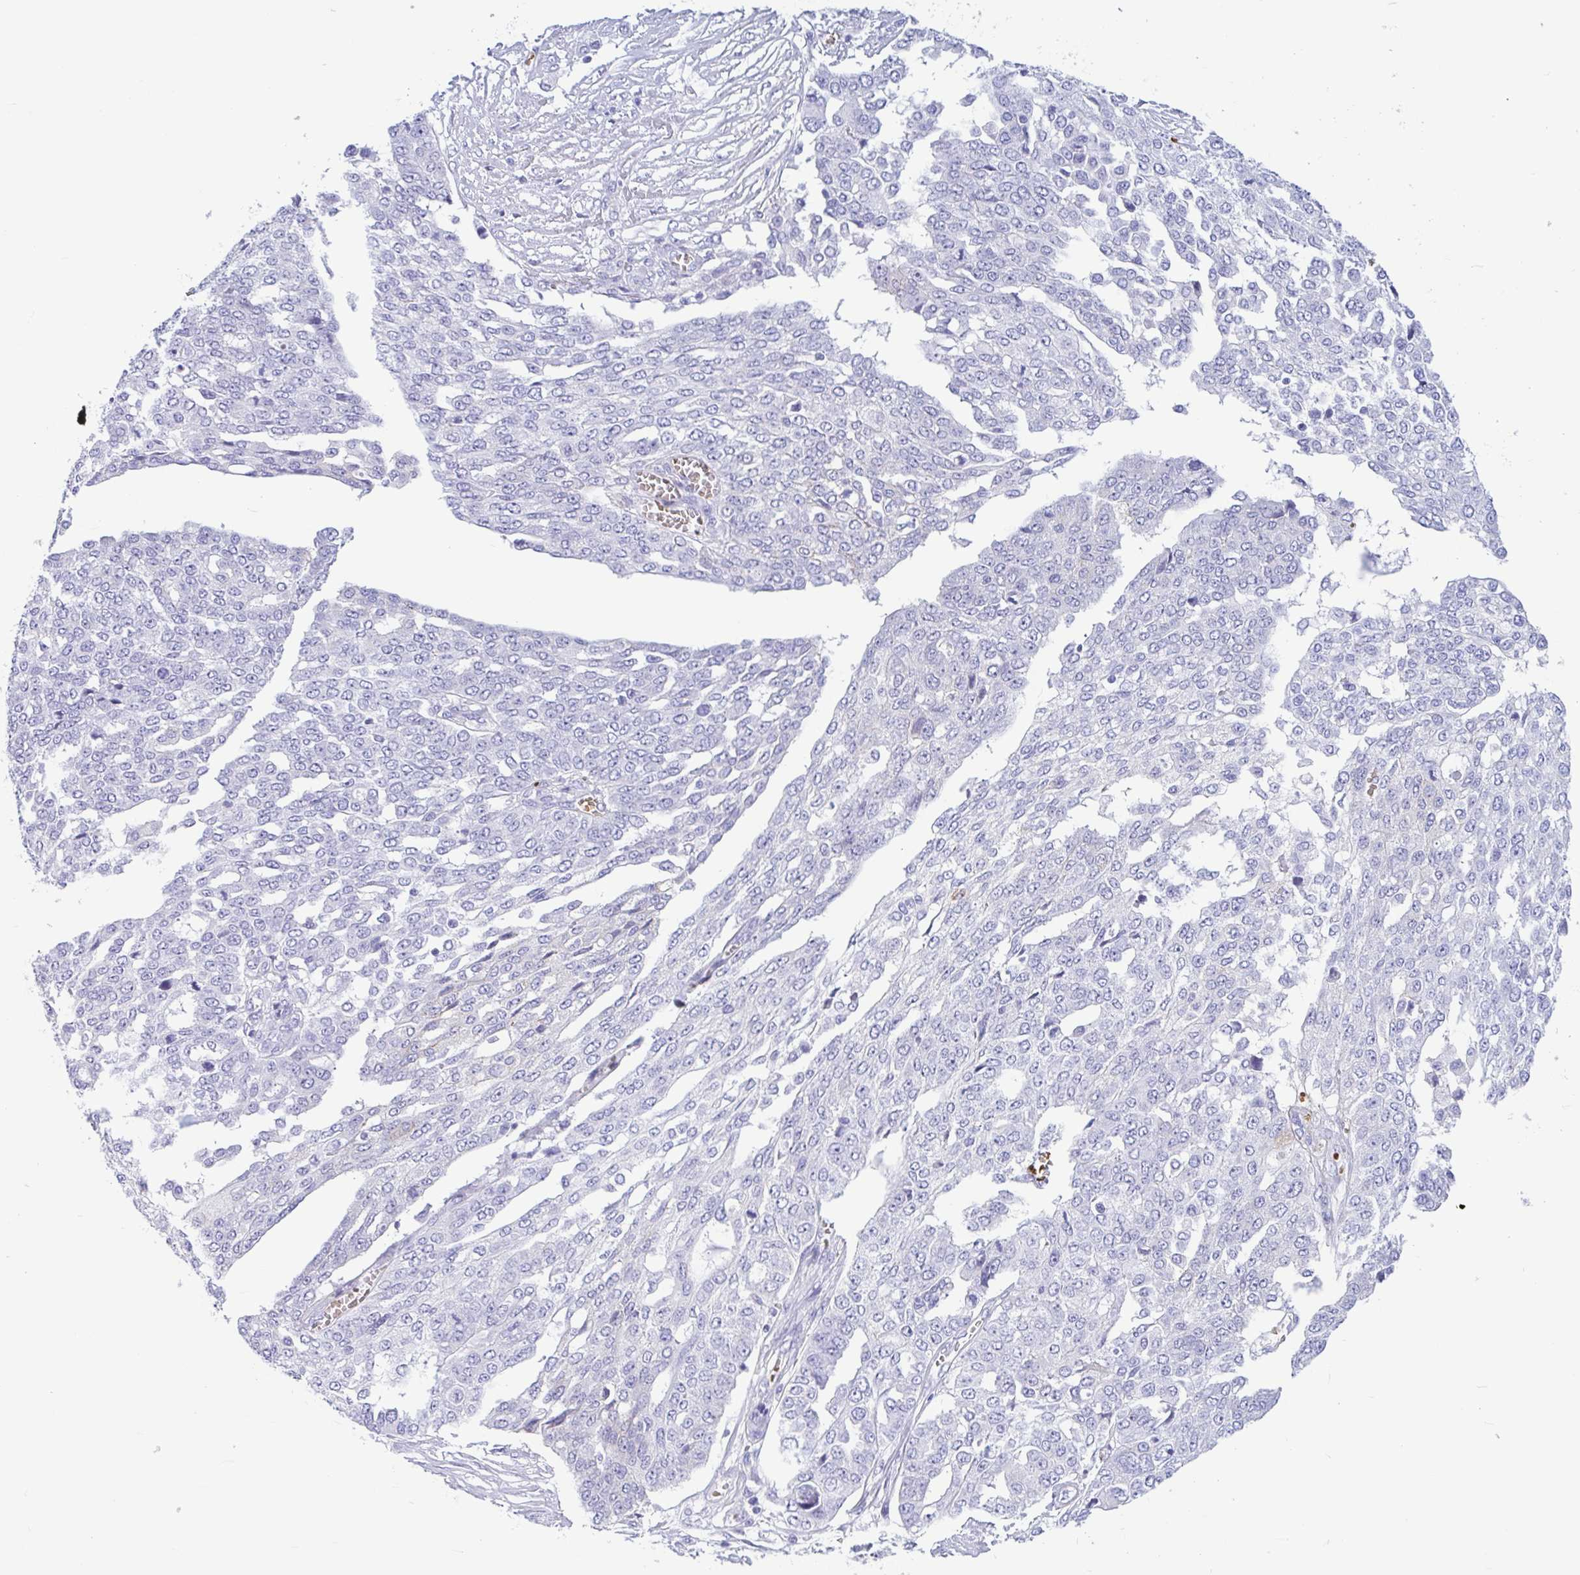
{"staining": {"intensity": "negative", "quantity": "none", "location": "none"}, "tissue": "ovarian cancer", "cell_type": "Tumor cells", "image_type": "cancer", "snomed": [{"axis": "morphology", "description": "Cystadenocarcinoma, serous, NOS"}, {"axis": "topography", "description": "Soft tissue"}, {"axis": "topography", "description": "Ovary"}], "caption": "Immunohistochemistry image of neoplastic tissue: human serous cystadenocarcinoma (ovarian) stained with DAB (3,3'-diaminobenzidine) shows no significant protein staining in tumor cells.", "gene": "TMEM79", "patient": {"sex": "female", "age": 57}}